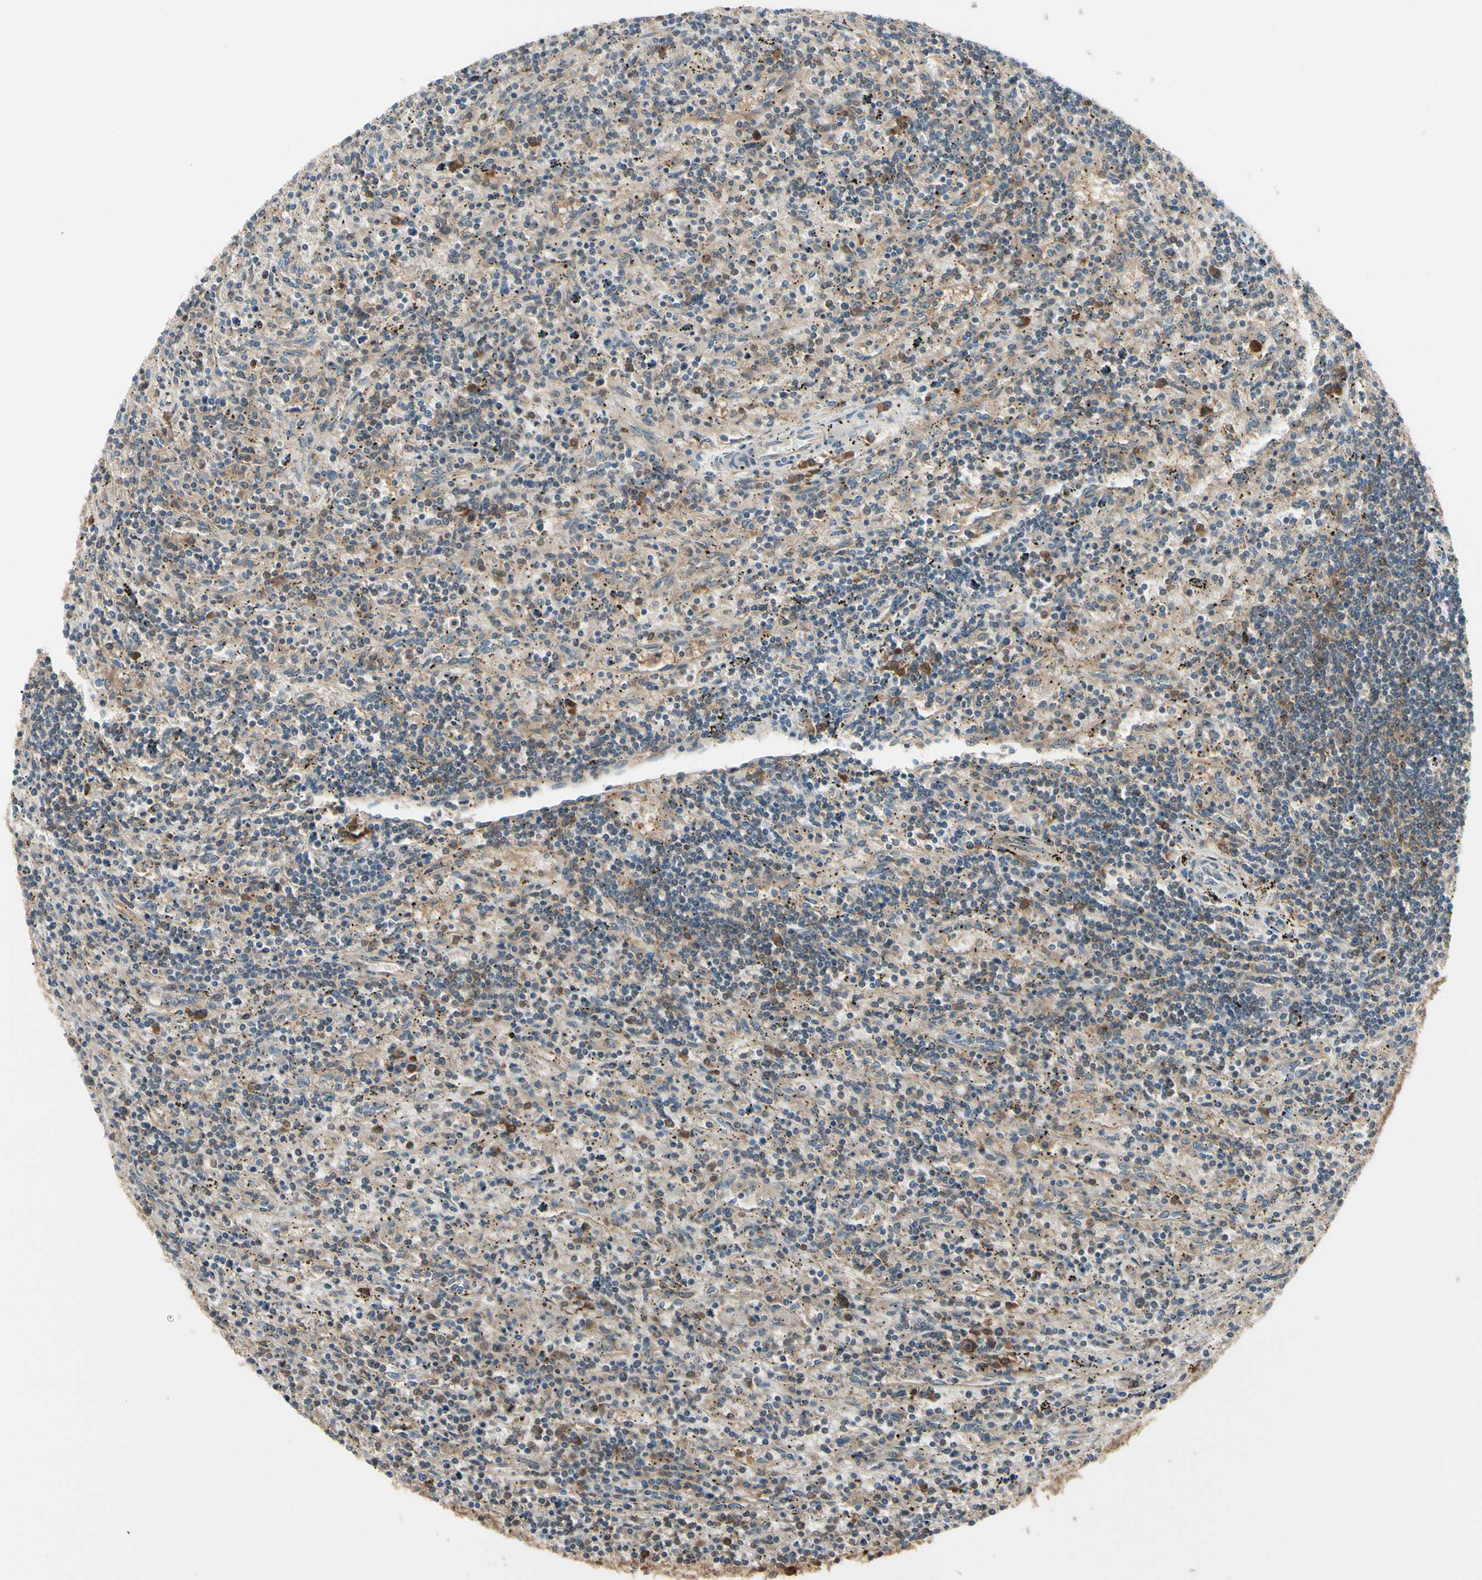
{"staining": {"intensity": "weak", "quantity": "<25%", "location": "cytoplasmic/membranous"}, "tissue": "lymphoma", "cell_type": "Tumor cells", "image_type": "cancer", "snomed": [{"axis": "morphology", "description": "Malignant lymphoma, non-Hodgkin's type, Low grade"}, {"axis": "topography", "description": "Spleen"}], "caption": "Immunohistochemistry (IHC) photomicrograph of neoplastic tissue: human low-grade malignant lymphoma, non-Hodgkin's type stained with DAB demonstrates no significant protein expression in tumor cells.", "gene": "NME1-NME2", "patient": {"sex": "male", "age": 76}}